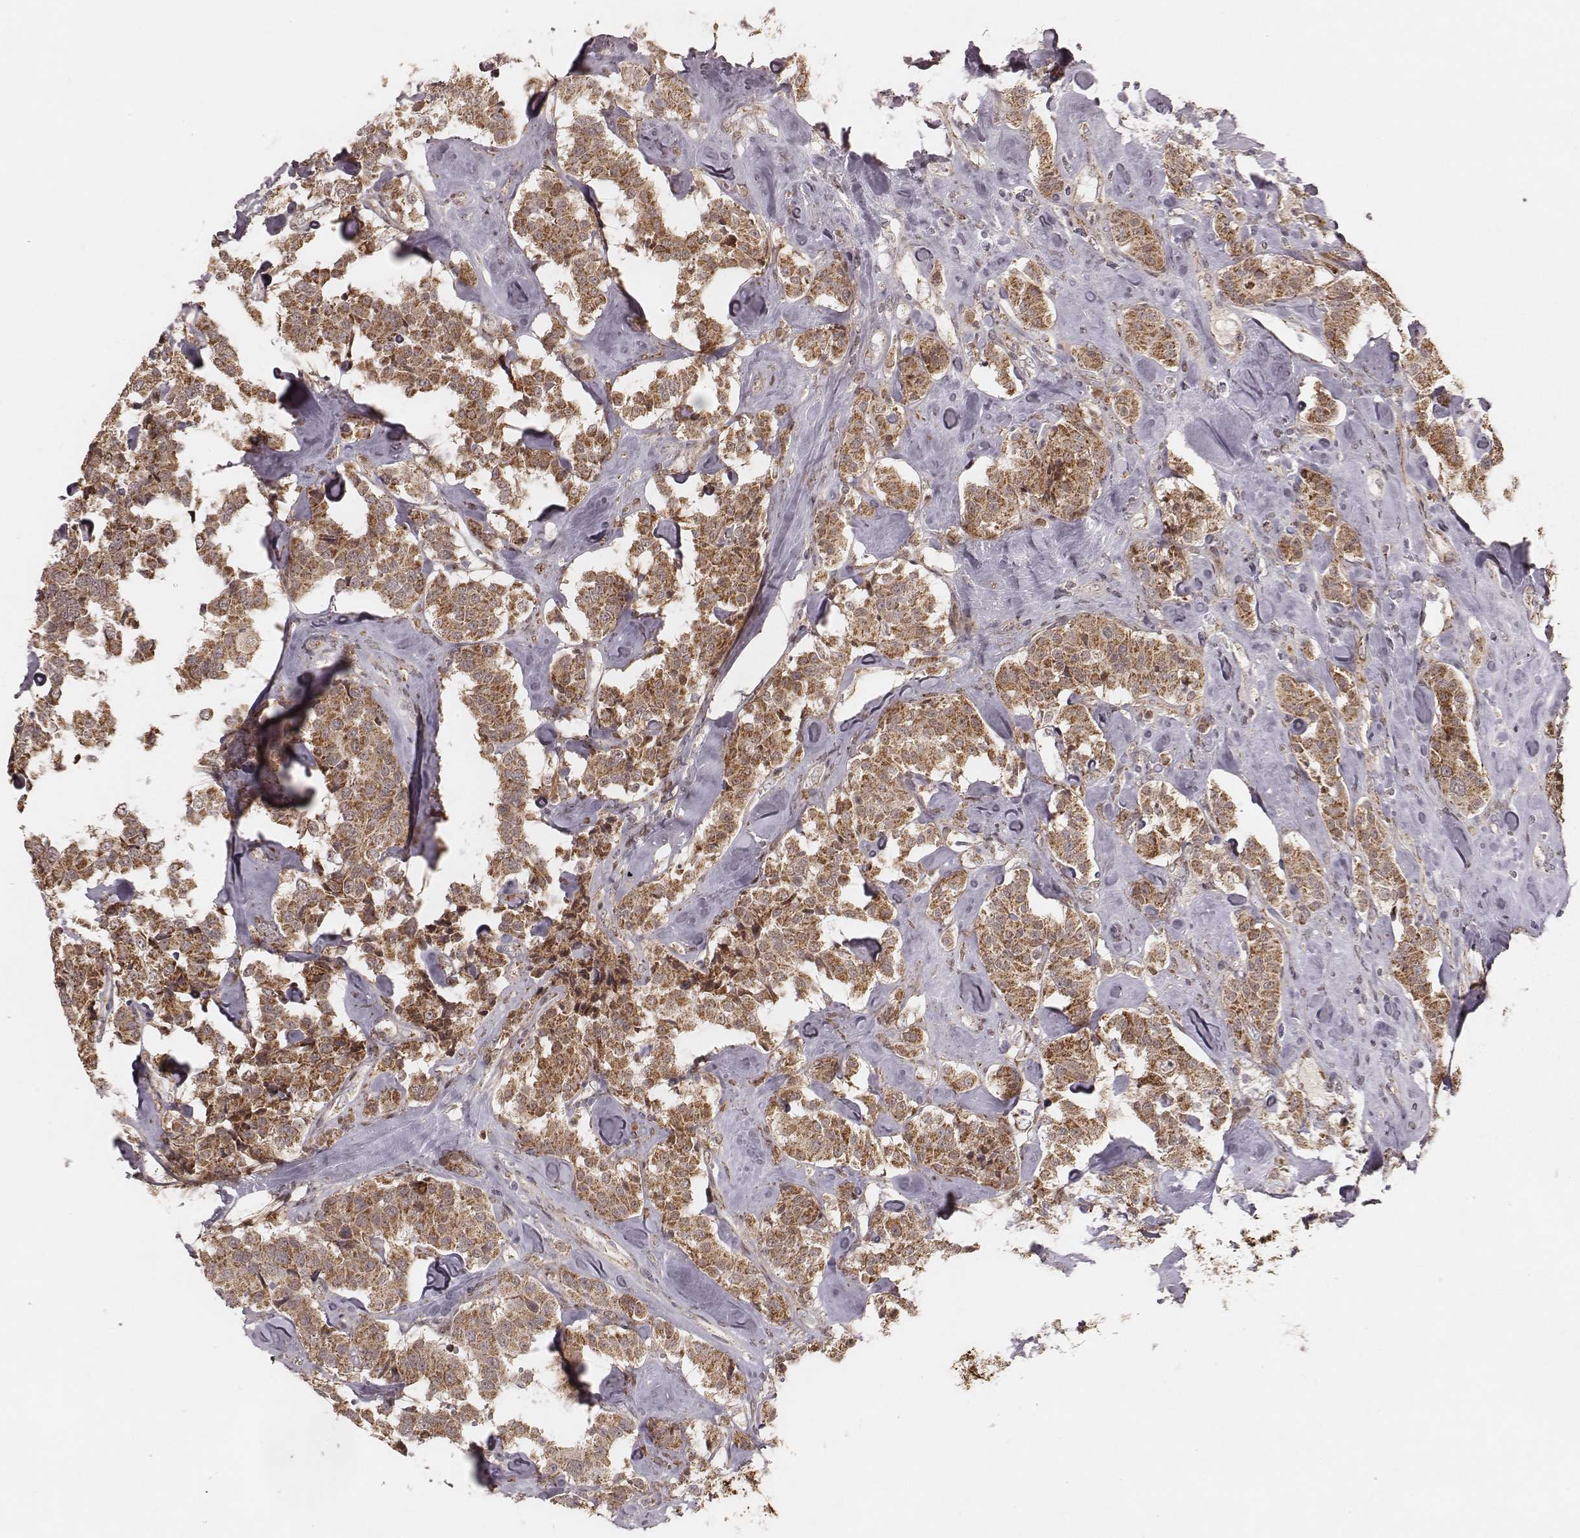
{"staining": {"intensity": "moderate", "quantity": ">75%", "location": "cytoplasmic/membranous"}, "tissue": "carcinoid", "cell_type": "Tumor cells", "image_type": "cancer", "snomed": [{"axis": "morphology", "description": "Carcinoid, malignant, NOS"}, {"axis": "topography", "description": "Pancreas"}], "caption": "Moderate cytoplasmic/membranous staining is seen in about >75% of tumor cells in carcinoid.", "gene": "NDUFA7", "patient": {"sex": "male", "age": 41}}